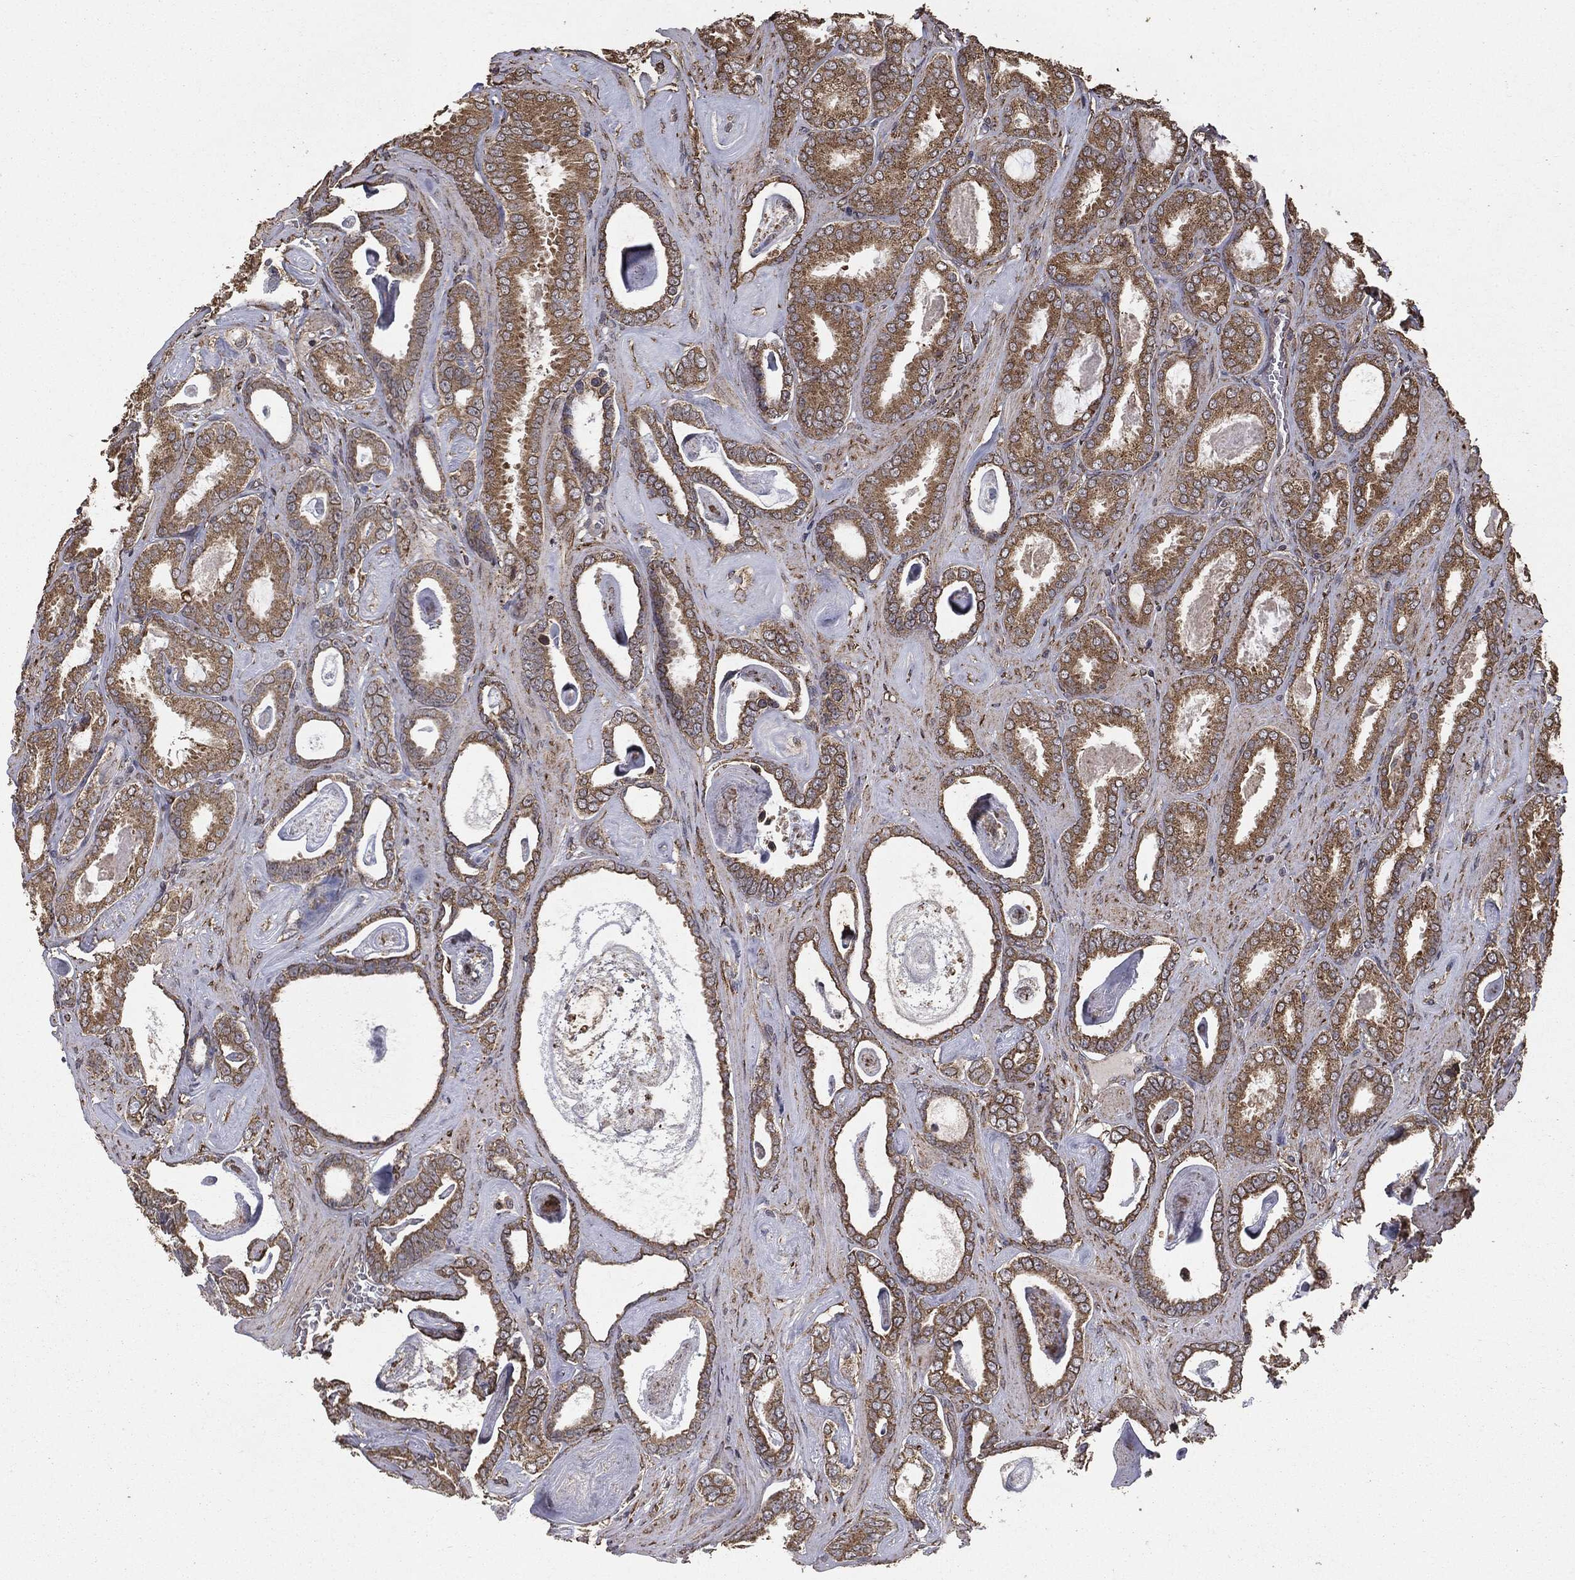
{"staining": {"intensity": "moderate", "quantity": ">75%", "location": "cytoplasmic/membranous"}, "tissue": "prostate cancer", "cell_type": "Tumor cells", "image_type": "cancer", "snomed": [{"axis": "morphology", "description": "Adenocarcinoma, High grade"}, {"axis": "topography", "description": "Prostate"}], "caption": "Brown immunohistochemical staining in human high-grade adenocarcinoma (prostate) shows moderate cytoplasmic/membranous positivity in approximately >75% of tumor cells.", "gene": "MTOR", "patient": {"sex": "male", "age": 63}}